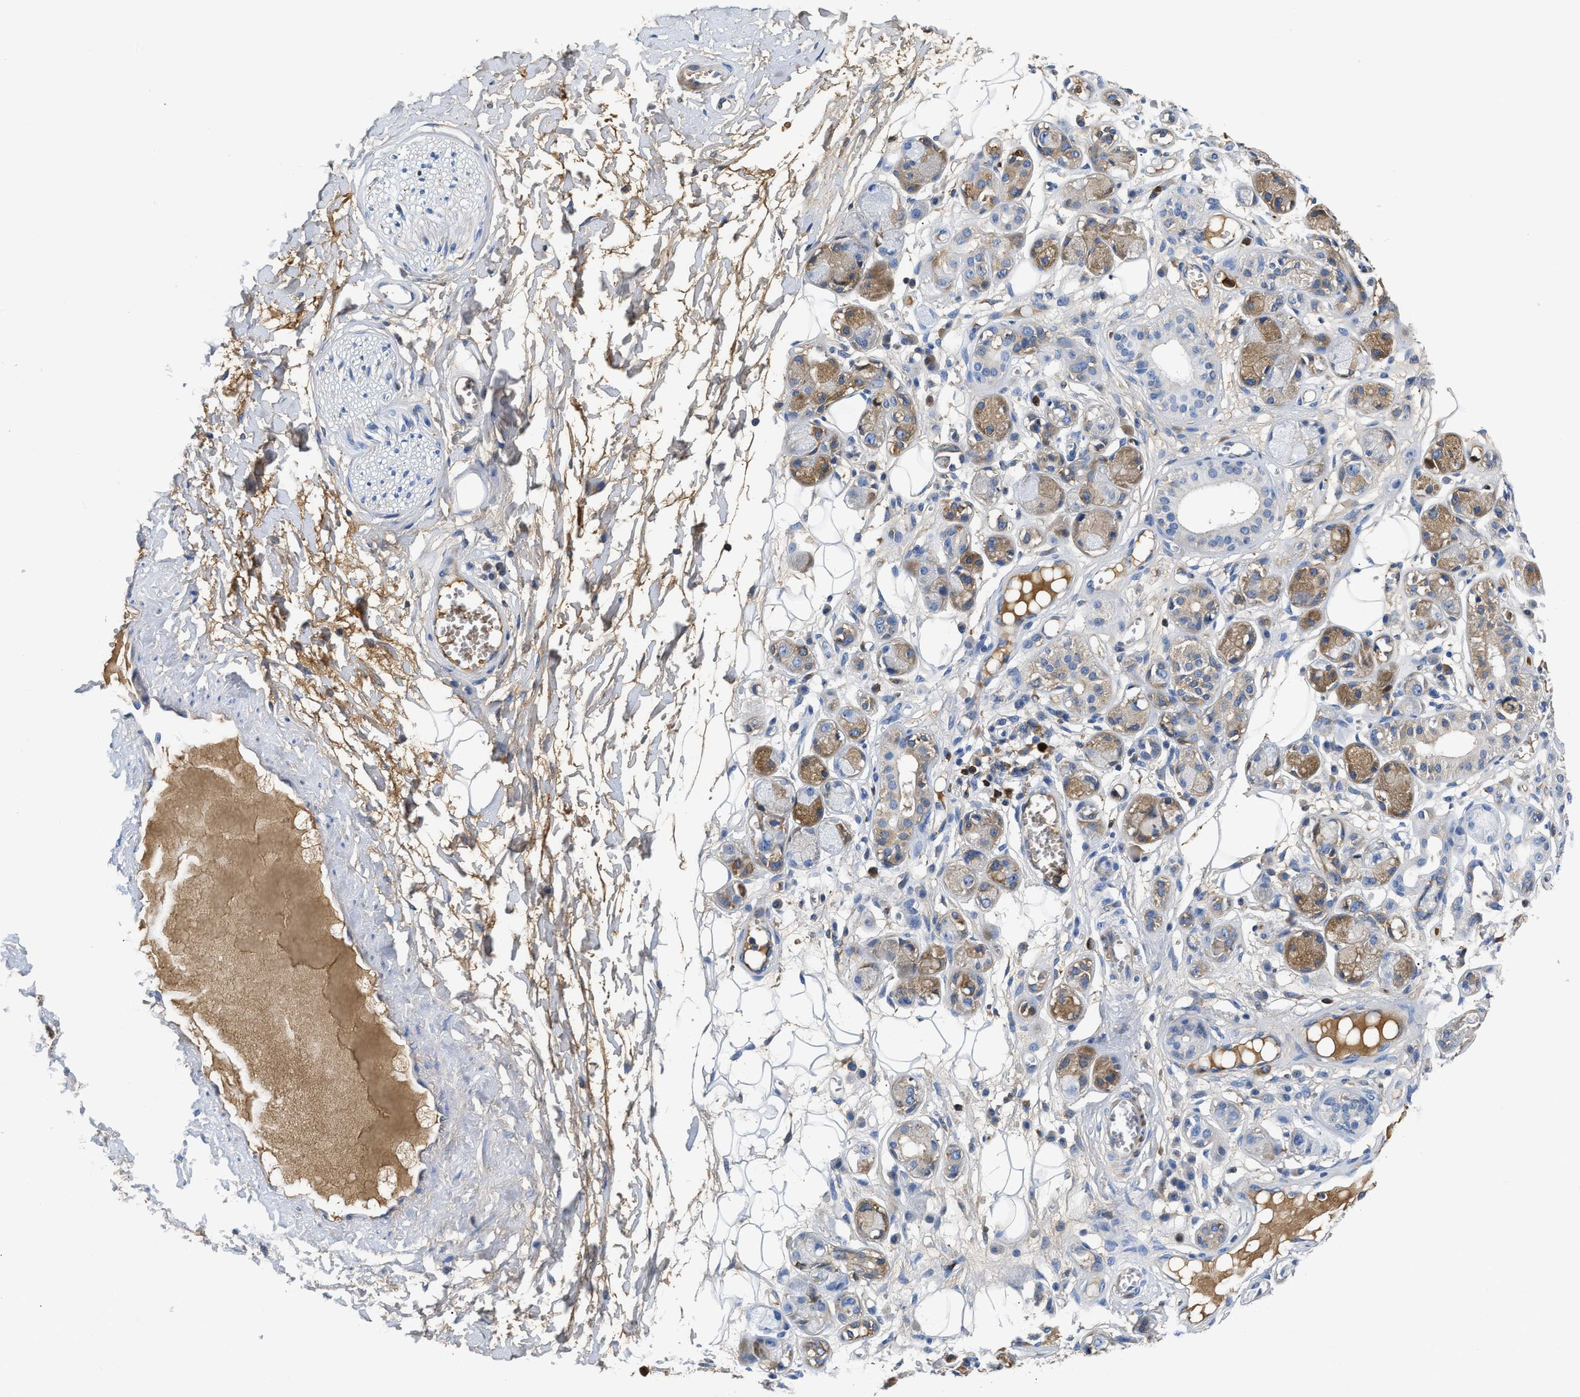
{"staining": {"intensity": "weak", "quantity": "<25%", "location": "cytoplasmic/membranous"}, "tissue": "adipose tissue", "cell_type": "Adipocytes", "image_type": "normal", "snomed": [{"axis": "morphology", "description": "Normal tissue, NOS"}, {"axis": "morphology", "description": "Inflammation, NOS"}, {"axis": "topography", "description": "Salivary gland"}, {"axis": "topography", "description": "Peripheral nerve tissue"}], "caption": "A histopathology image of human adipose tissue is negative for staining in adipocytes. Nuclei are stained in blue.", "gene": "GC", "patient": {"sex": "female", "age": 75}}